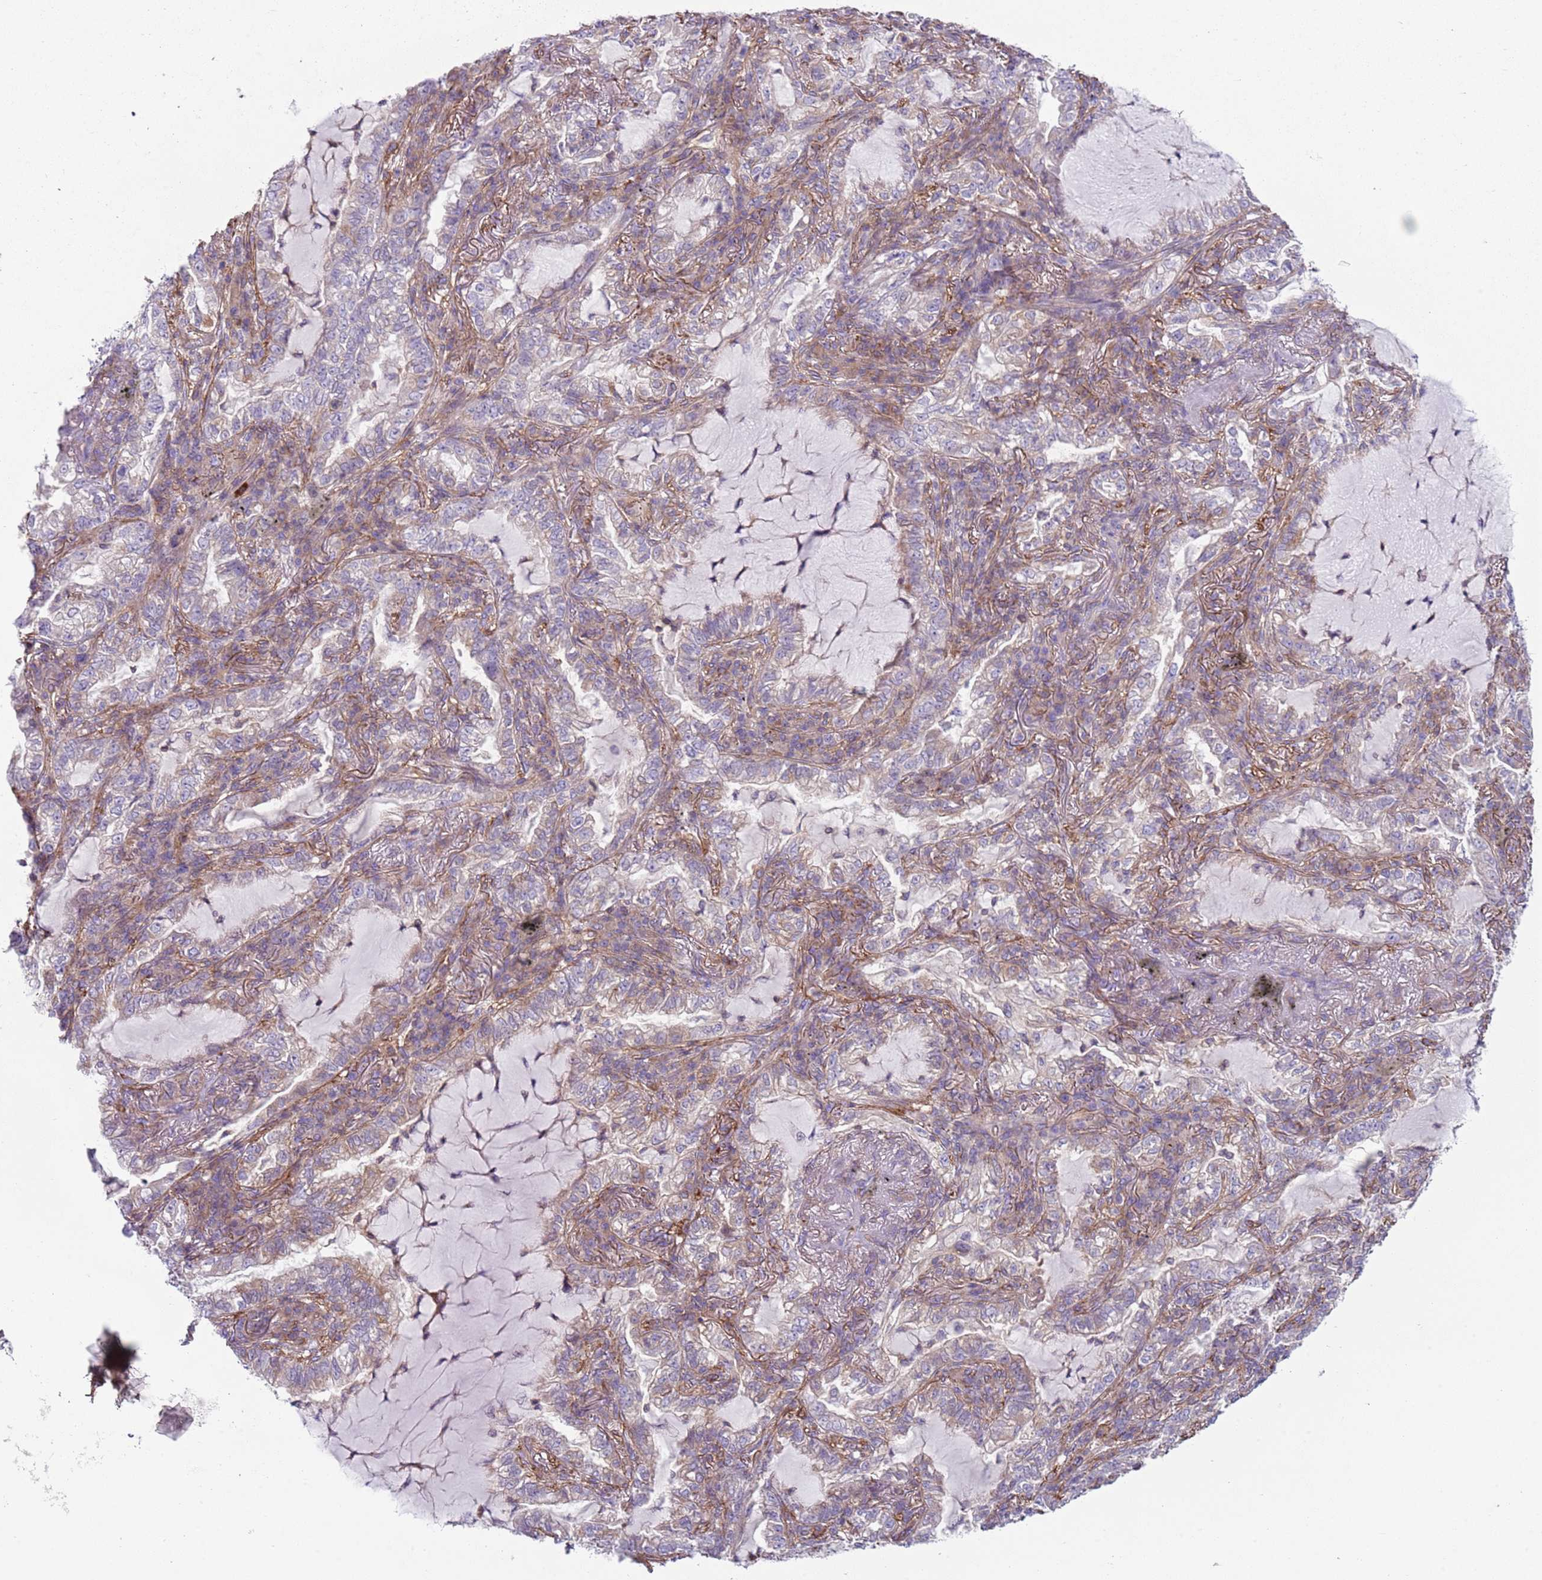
{"staining": {"intensity": "negative", "quantity": "none", "location": "none"}, "tissue": "lung cancer", "cell_type": "Tumor cells", "image_type": "cancer", "snomed": [{"axis": "morphology", "description": "Adenocarcinoma, NOS"}, {"axis": "topography", "description": "Lung"}], "caption": "Protein analysis of lung cancer (adenocarcinoma) displays no significant expression in tumor cells. The staining is performed using DAB brown chromogen with nuclei counter-stained in using hematoxylin.", "gene": "GNAI3", "patient": {"sex": "female", "age": 73}}